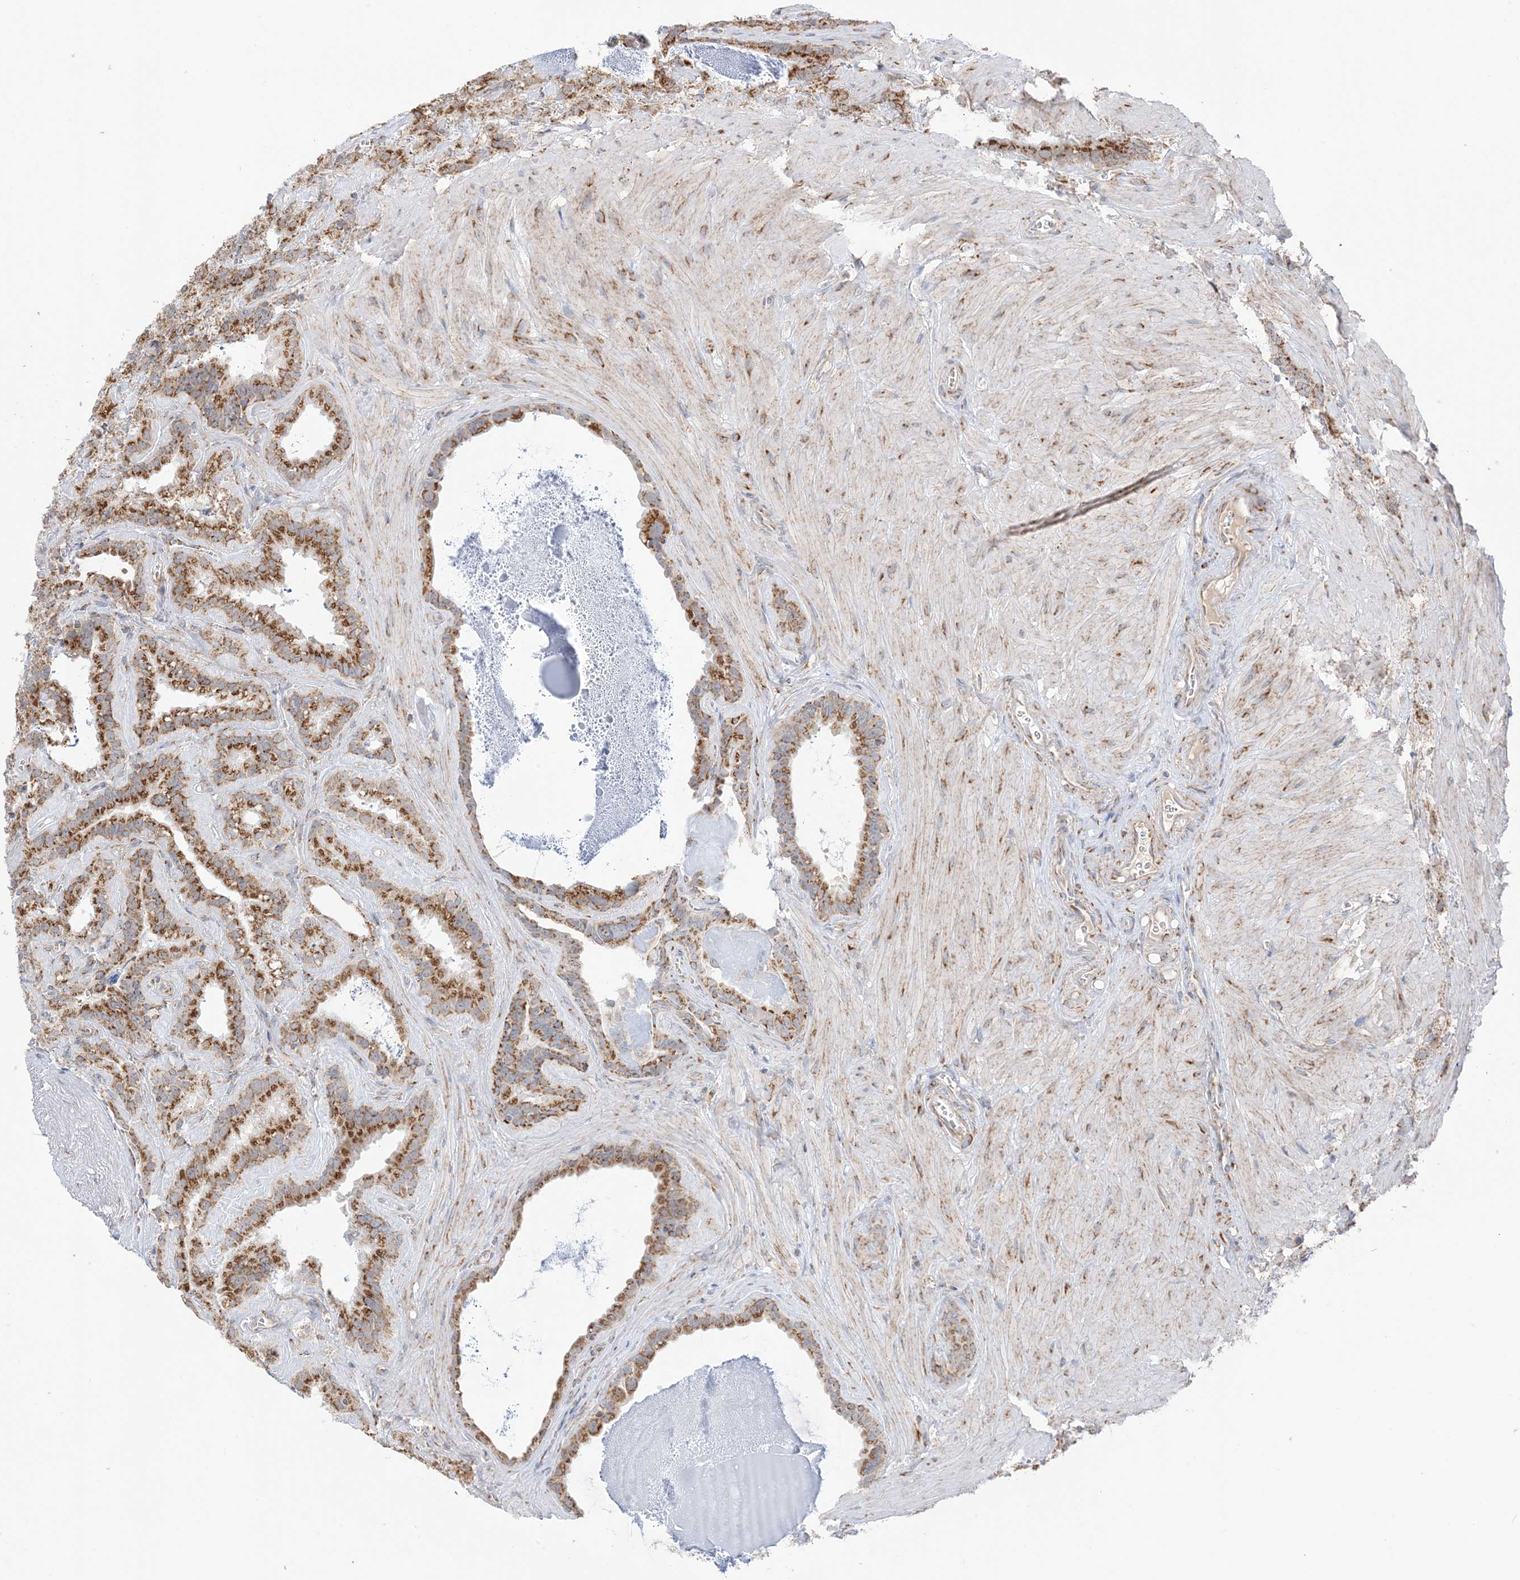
{"staining": {"intensity": "moderate", "quantity": ">75%", "location": "cytoplasmic/membranous"}, "tissue": "seminal vesicle", "cell_type": "Glandular cells", "image_type": "normal", "snomed": [{"axis": "morphology", "description": "Normal tissue, NOS"}, {"axis": "topography", "description": "Prostate"}, {"axis": "topography", "description": "Seminal veicle"}], "caption": "Immunohistochemistry (IHC) micrograph of benign seminal vesicle stained for a protein (brown), which exhibits medium levels of moderate cytoplasmic/membranous positivity in approximately >75% of glandular cells.", "gene": "SLC25A12", "patient": {"sex": "male", "age": 59}}